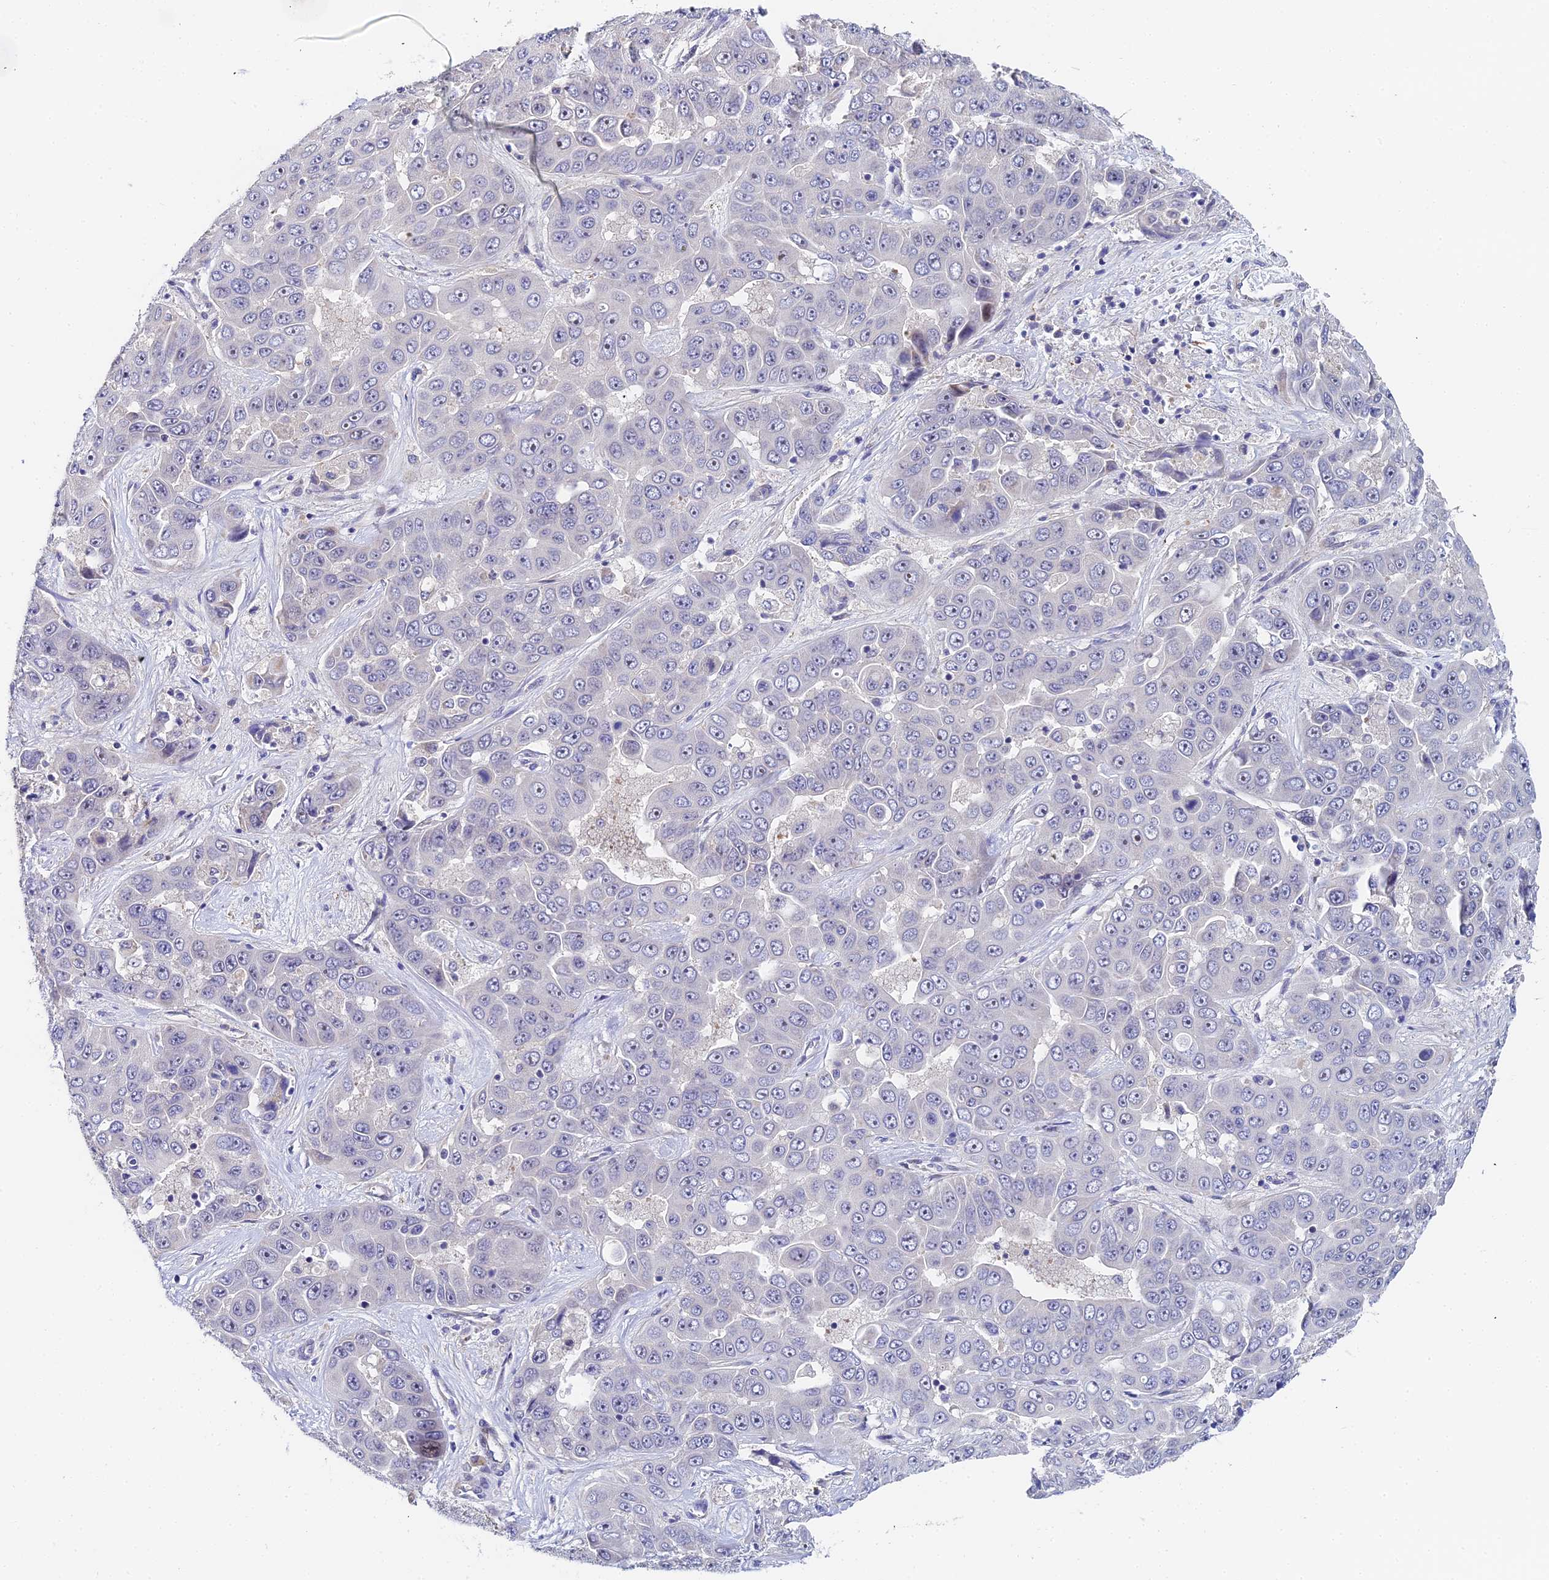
{"staining": {"intensity": "negative", "quantity": "none", "location": "none"}, "tissue": "liver cancer", "cell_type": "Tumor cells", "image_type": "cancer", "snomed": [{"axis": "morphology", "description": "Cholangiocarcinoma"}, {"axis": "topography", "description": "Liver"}], "caption": "IHC image of human cholangiocarcinoma (liver) stained for a protein (brown), which shows no positivity in tumor cells. Nuclei are stained in blue.", "gene": "ENSG00000268674", "patient": {"sex": "female", "age": 52}}